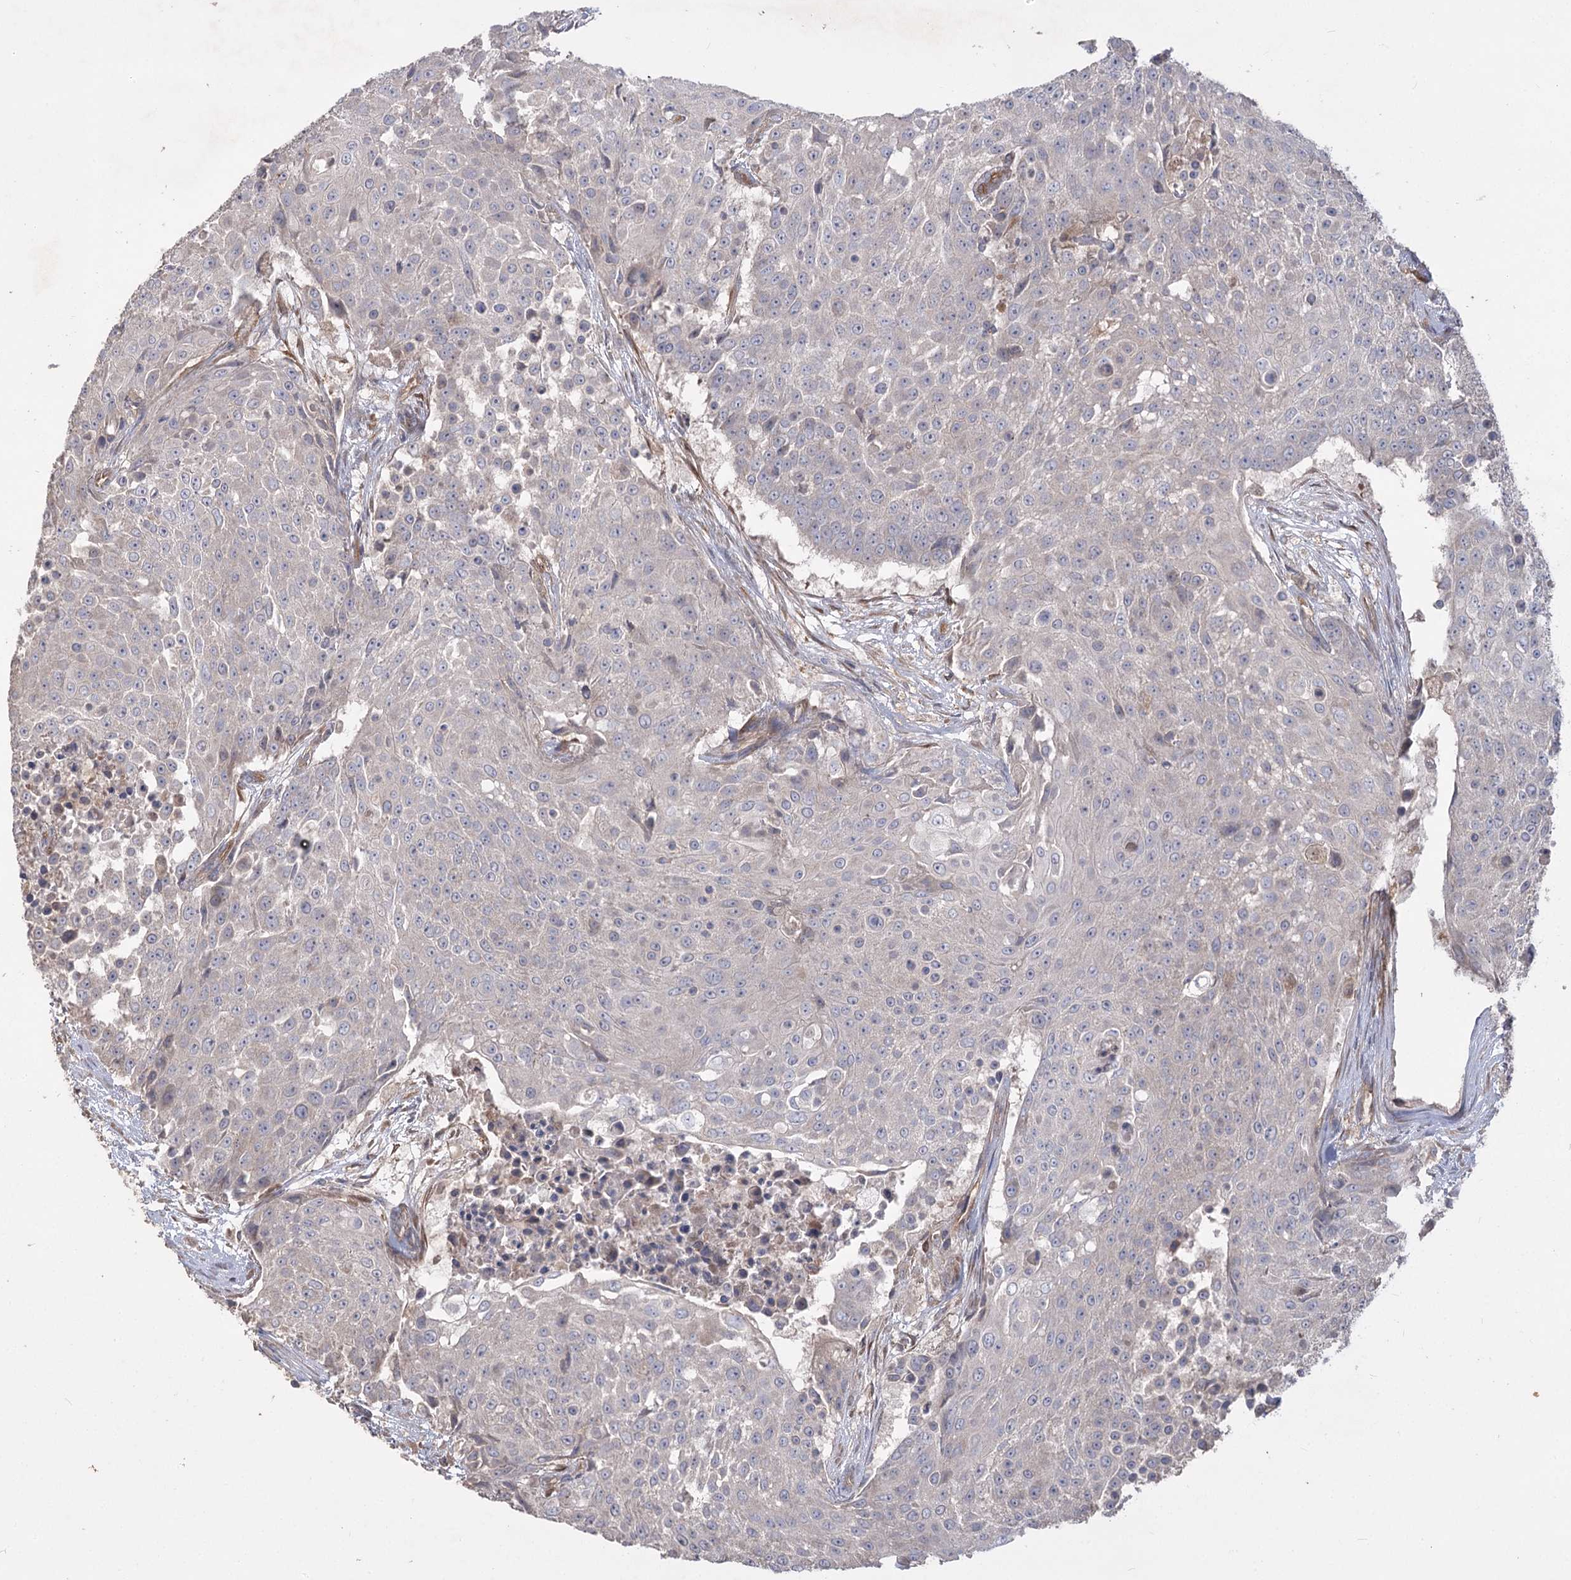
{"staining": {"intensity": "negative", "quantity": "none", "location": "none"}, "tissue": "urothelial cancer", "cell_type": "Tumor cells", "image_type": "cancer", "snomed": [{"axis": "morphology", "description": "Urothelial carcinoma, High grade"}, {"axis": "topography", "description": "Urinary bladder"}], "caption": "The photomicrograph demonstrates no significant staining in tumor cells of urothelial carcinoma (high-grade).", "gene": "RIN2", "patient": {"sex": "female", "age": 63}}